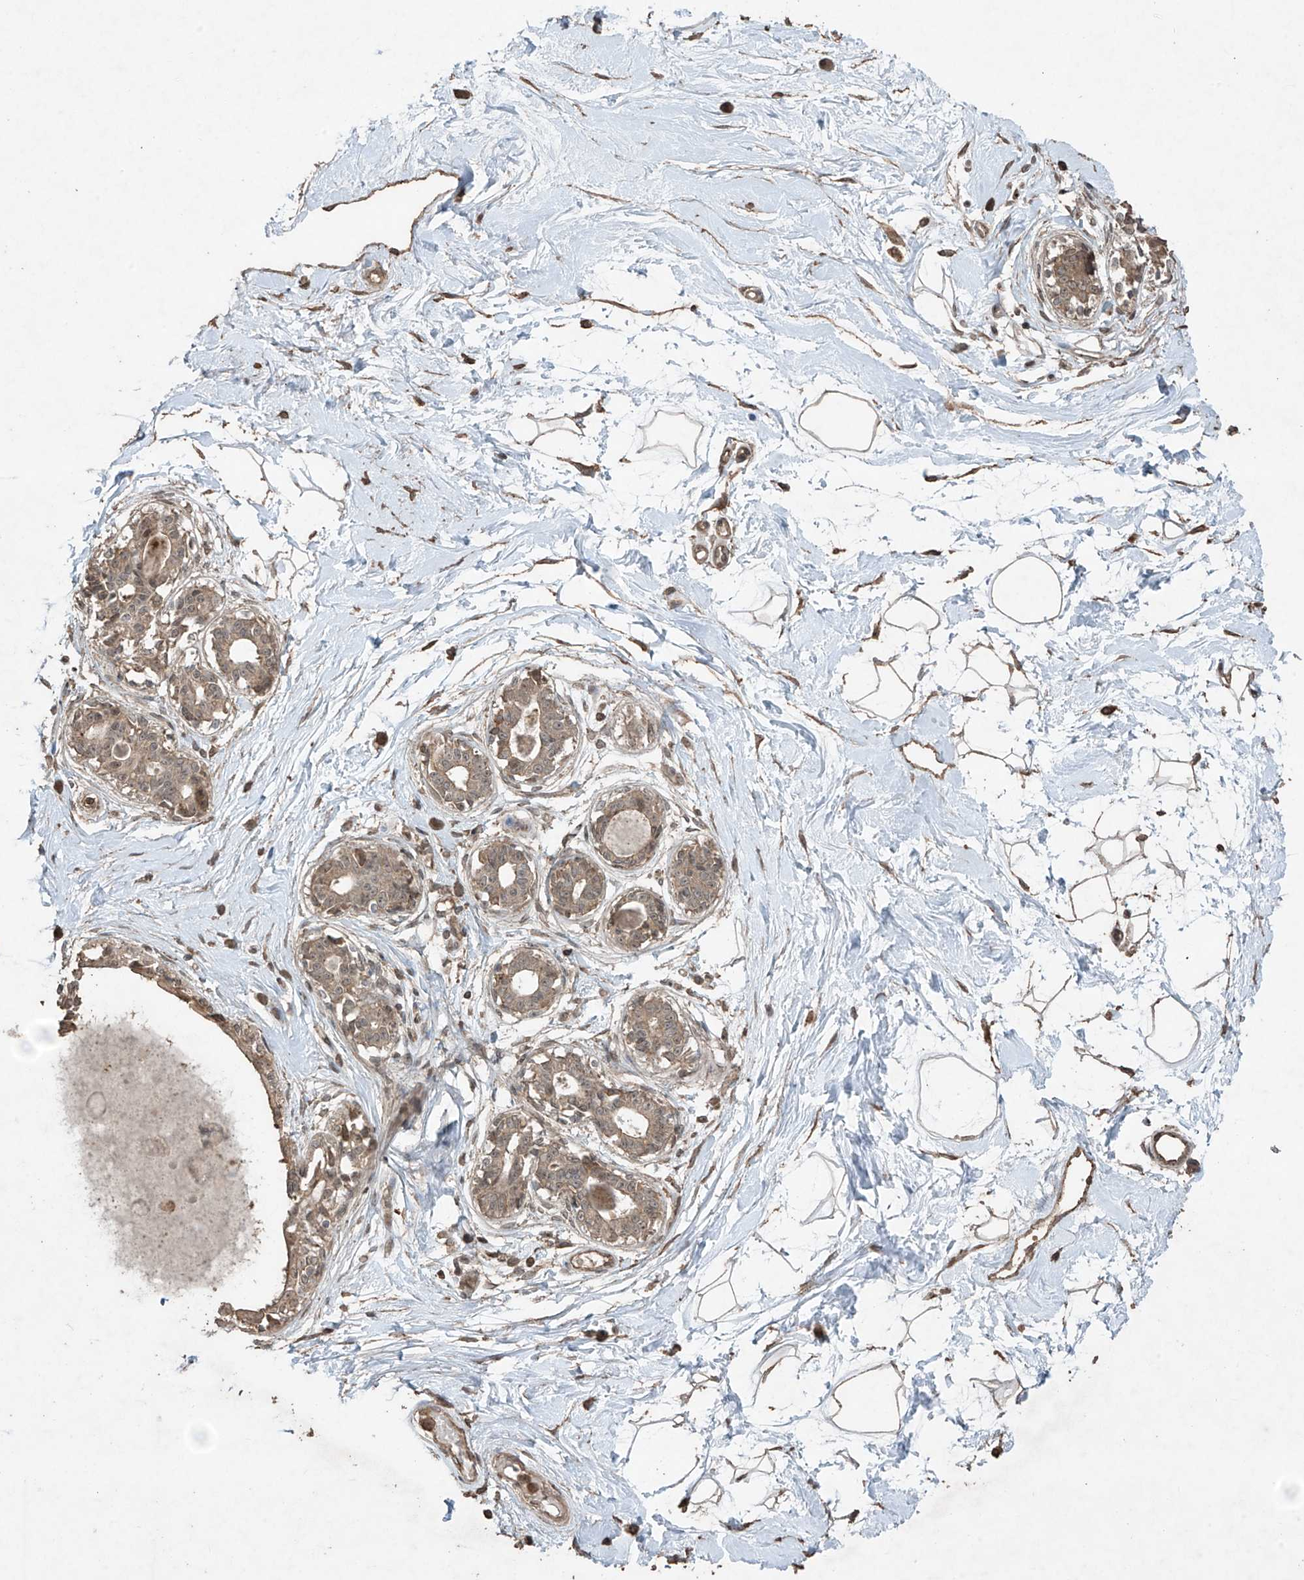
{"staining": {"intensity": "strong", "quantity": ">75%", "location": "cytoplasmic/membranous"}, "tissue": "breast", "cell_type": "Adipocytes", "image_type": "normal", "snomed": [{"axis": "morphology", "description": "Normal tissue, NOS"}, {"axis": "topography", "description": "Breast"}], "caption": "DAB immunohistochemical staining of unremarkable breast exhibits strong cytoplasmic/membranous protein expression in about >75% of adipocytes. The protein of interest is shown in brown color, while the nuclei are stained blue.", "gene": "PGPEP1", "patient": {"sex": "female", "age": 45}}